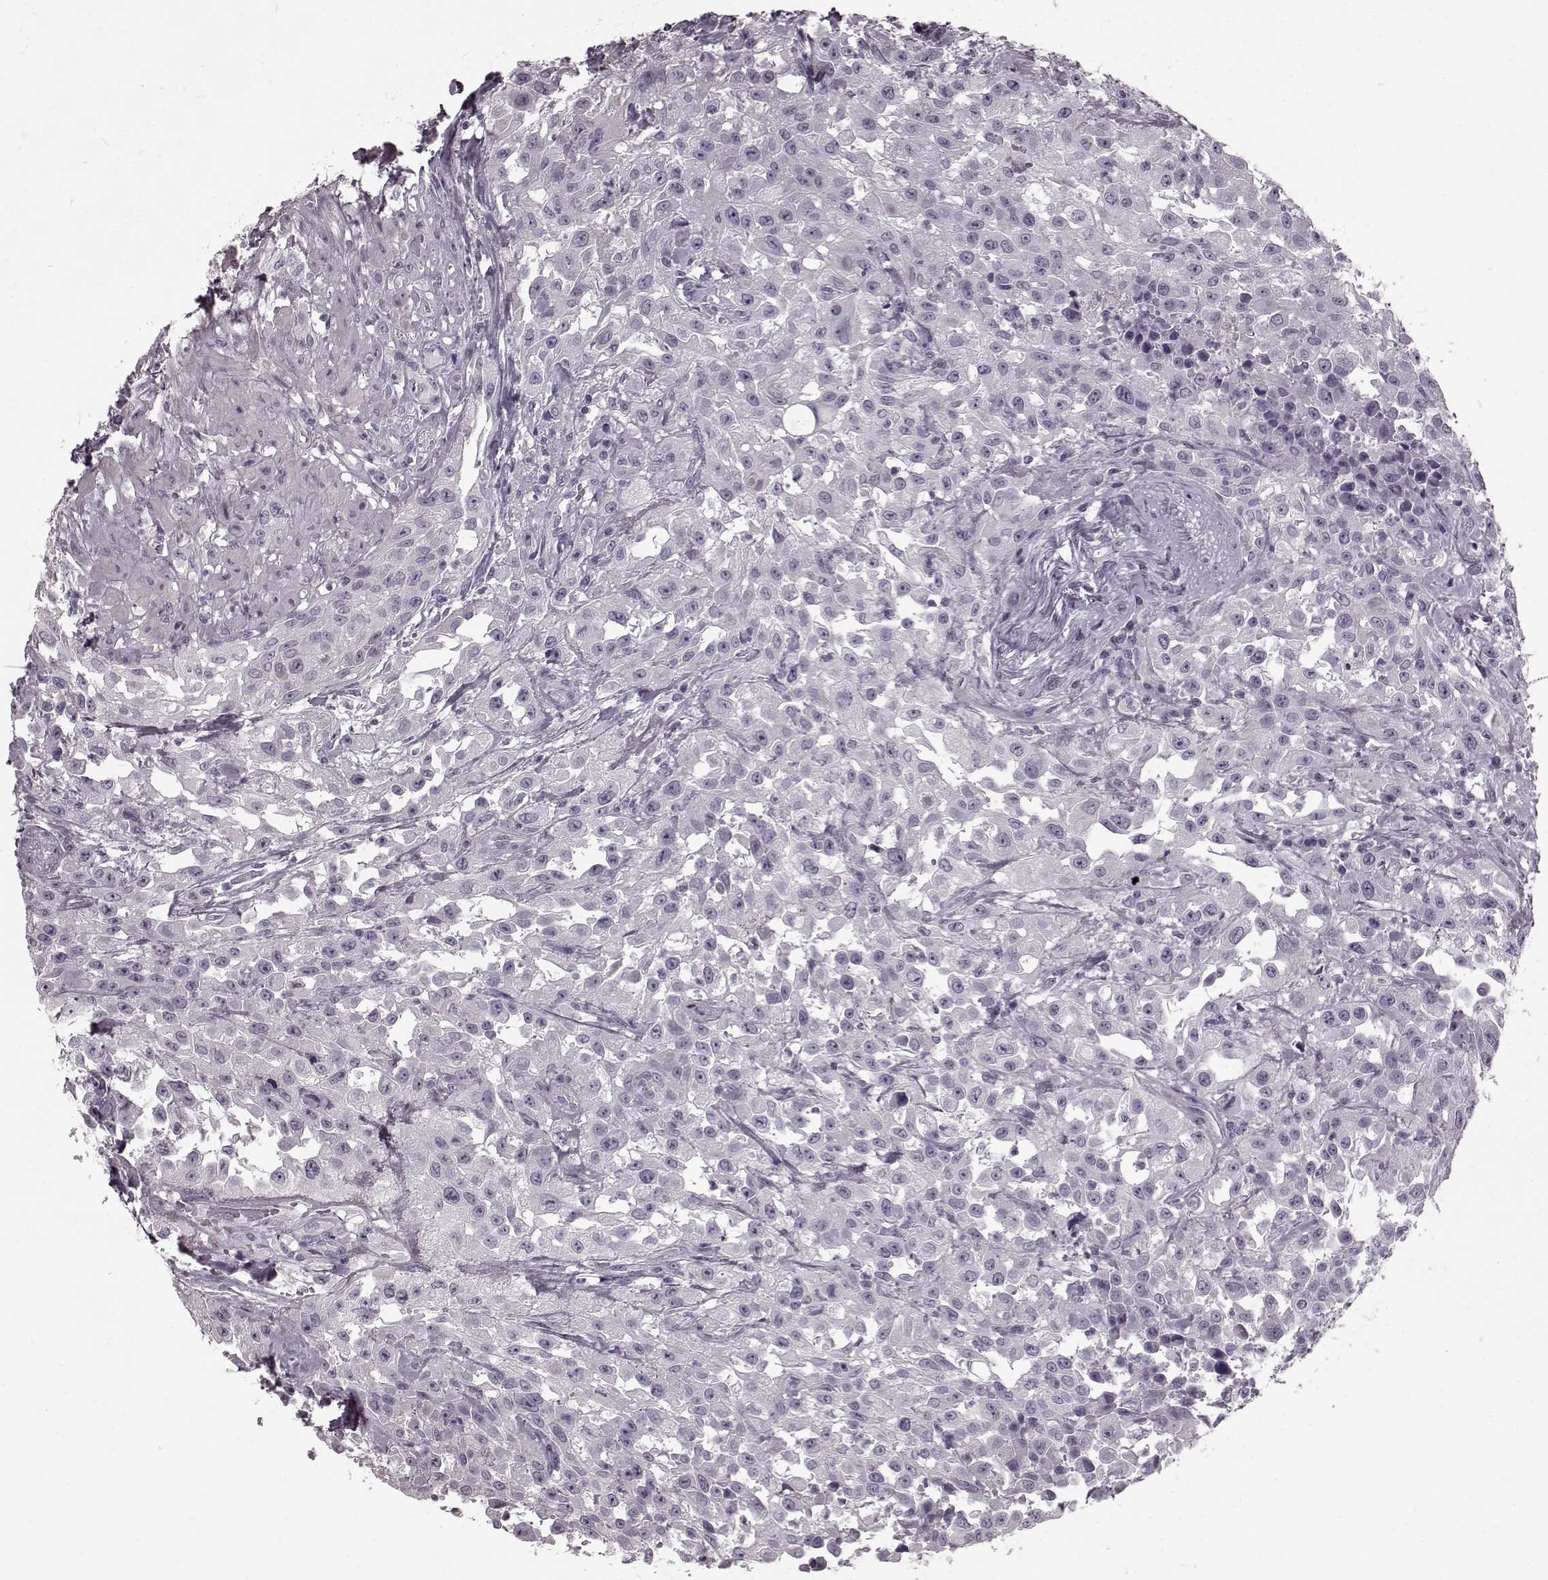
{"staining": {"intensity": "negative", "quantity": "none", "location": "none"}, "tissue": "urothelial cancer", "cell_type": "Tumor cells", "image_type": "cancer", "snomed": [{"axis": "morphology", "description": "Urothelial carcinoma, High grade"}, {"axis": "topography", "description": "Urinary bladder"}], "caption": "High power microscopy micrograph of an immunohistochemistry photomicrograph of urothelial cancer, revealing no significant expression in tumor cells.", "gene": "CST7", "patient": {"sex": "male", "age": 79}}